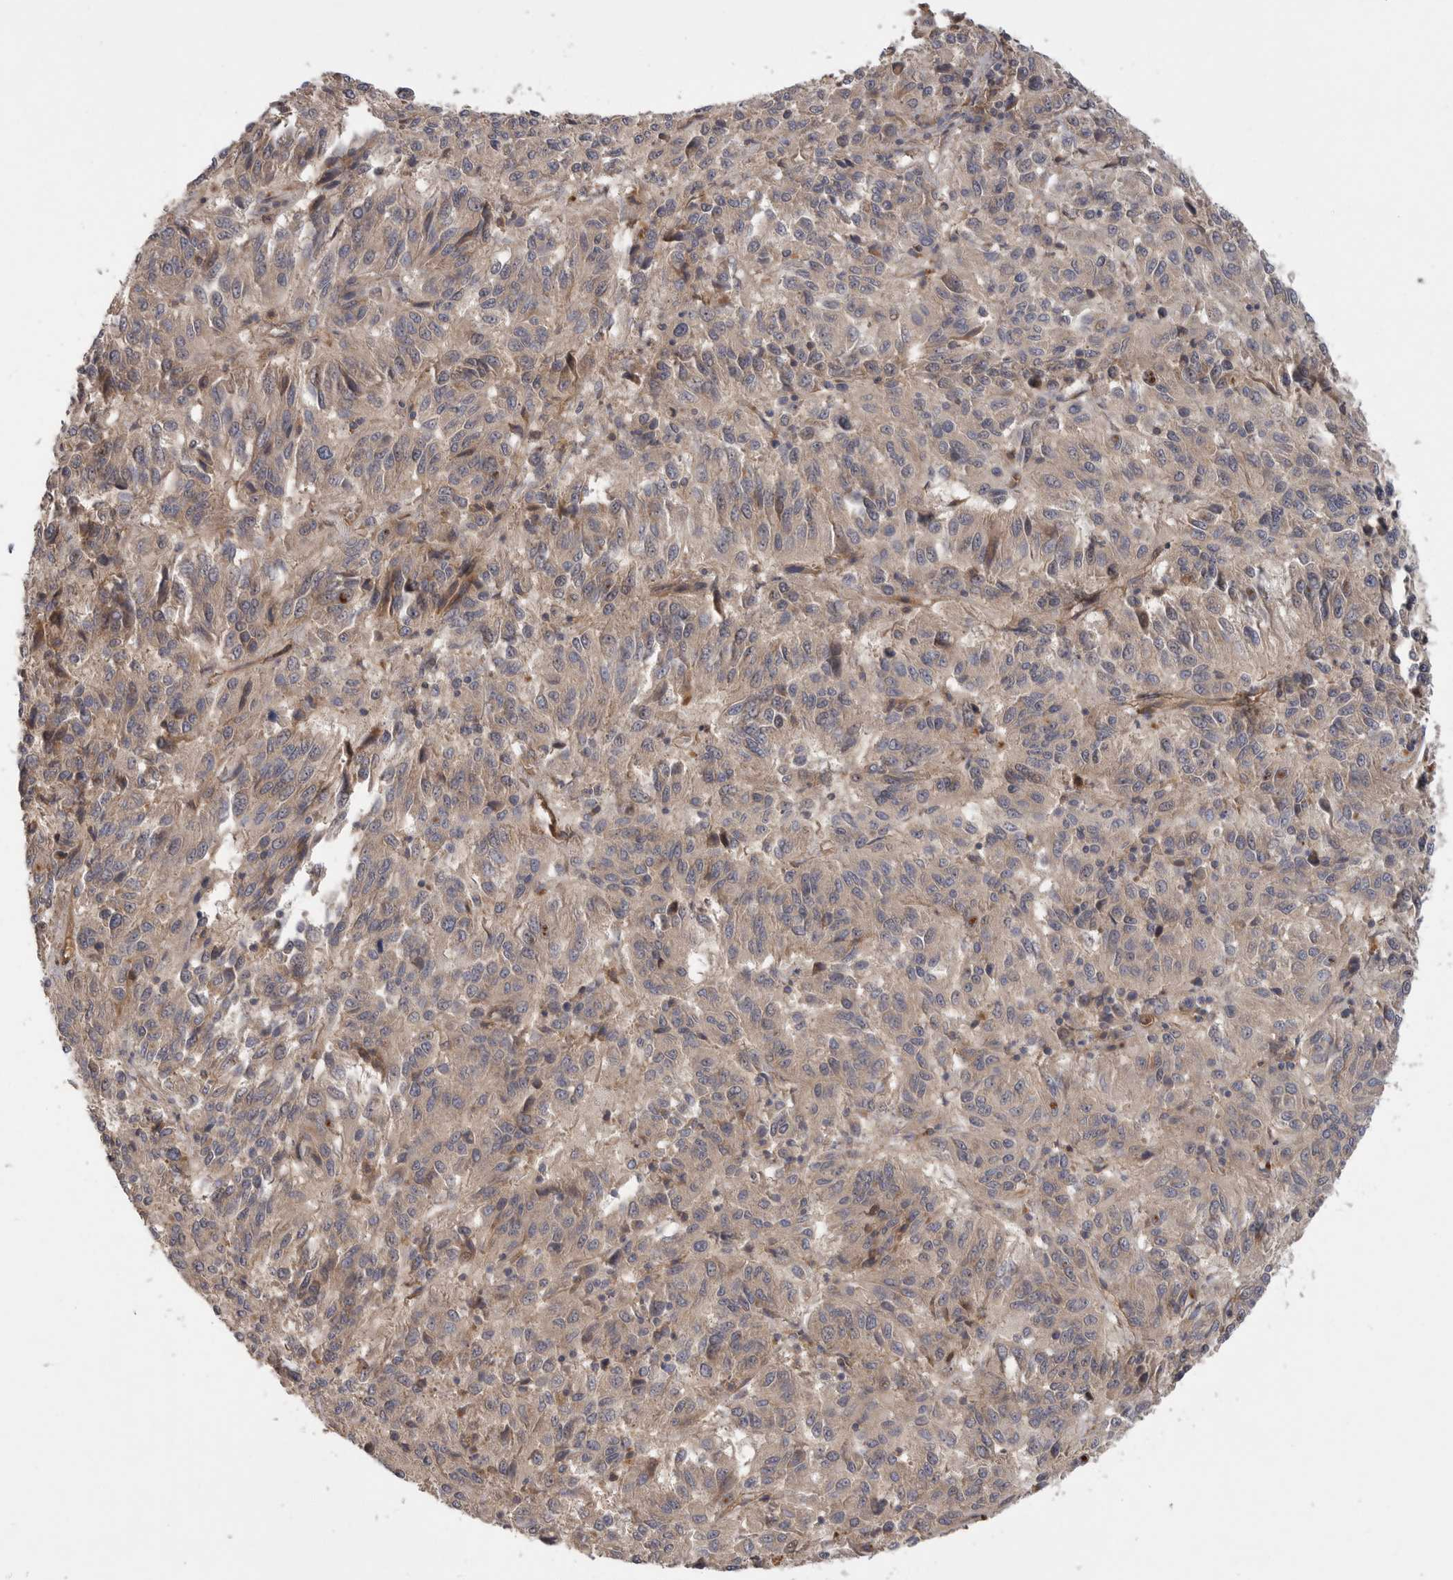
{"staining": {"intensity": "negative", "quantity": "none", "location": "none"}, "tissue": "melanoma", "cell_type": "Tumor cells", "image_type": "cancer", "snomed": [{"axis": "morphology", "description": "Malignant melanoma, Metastatic site"}, {"axis": "topography", "description": "Lung"}], "caption": "High magnification brightfield microscopy of melanoma stained with DAB (3,3'-diaminobenzidine) (brown) and counterstained with hematoxylin (blue): tumor cells show no significant staining.", "gene": "ZNF232", "patient": {"sex": "male", "age": 64}}